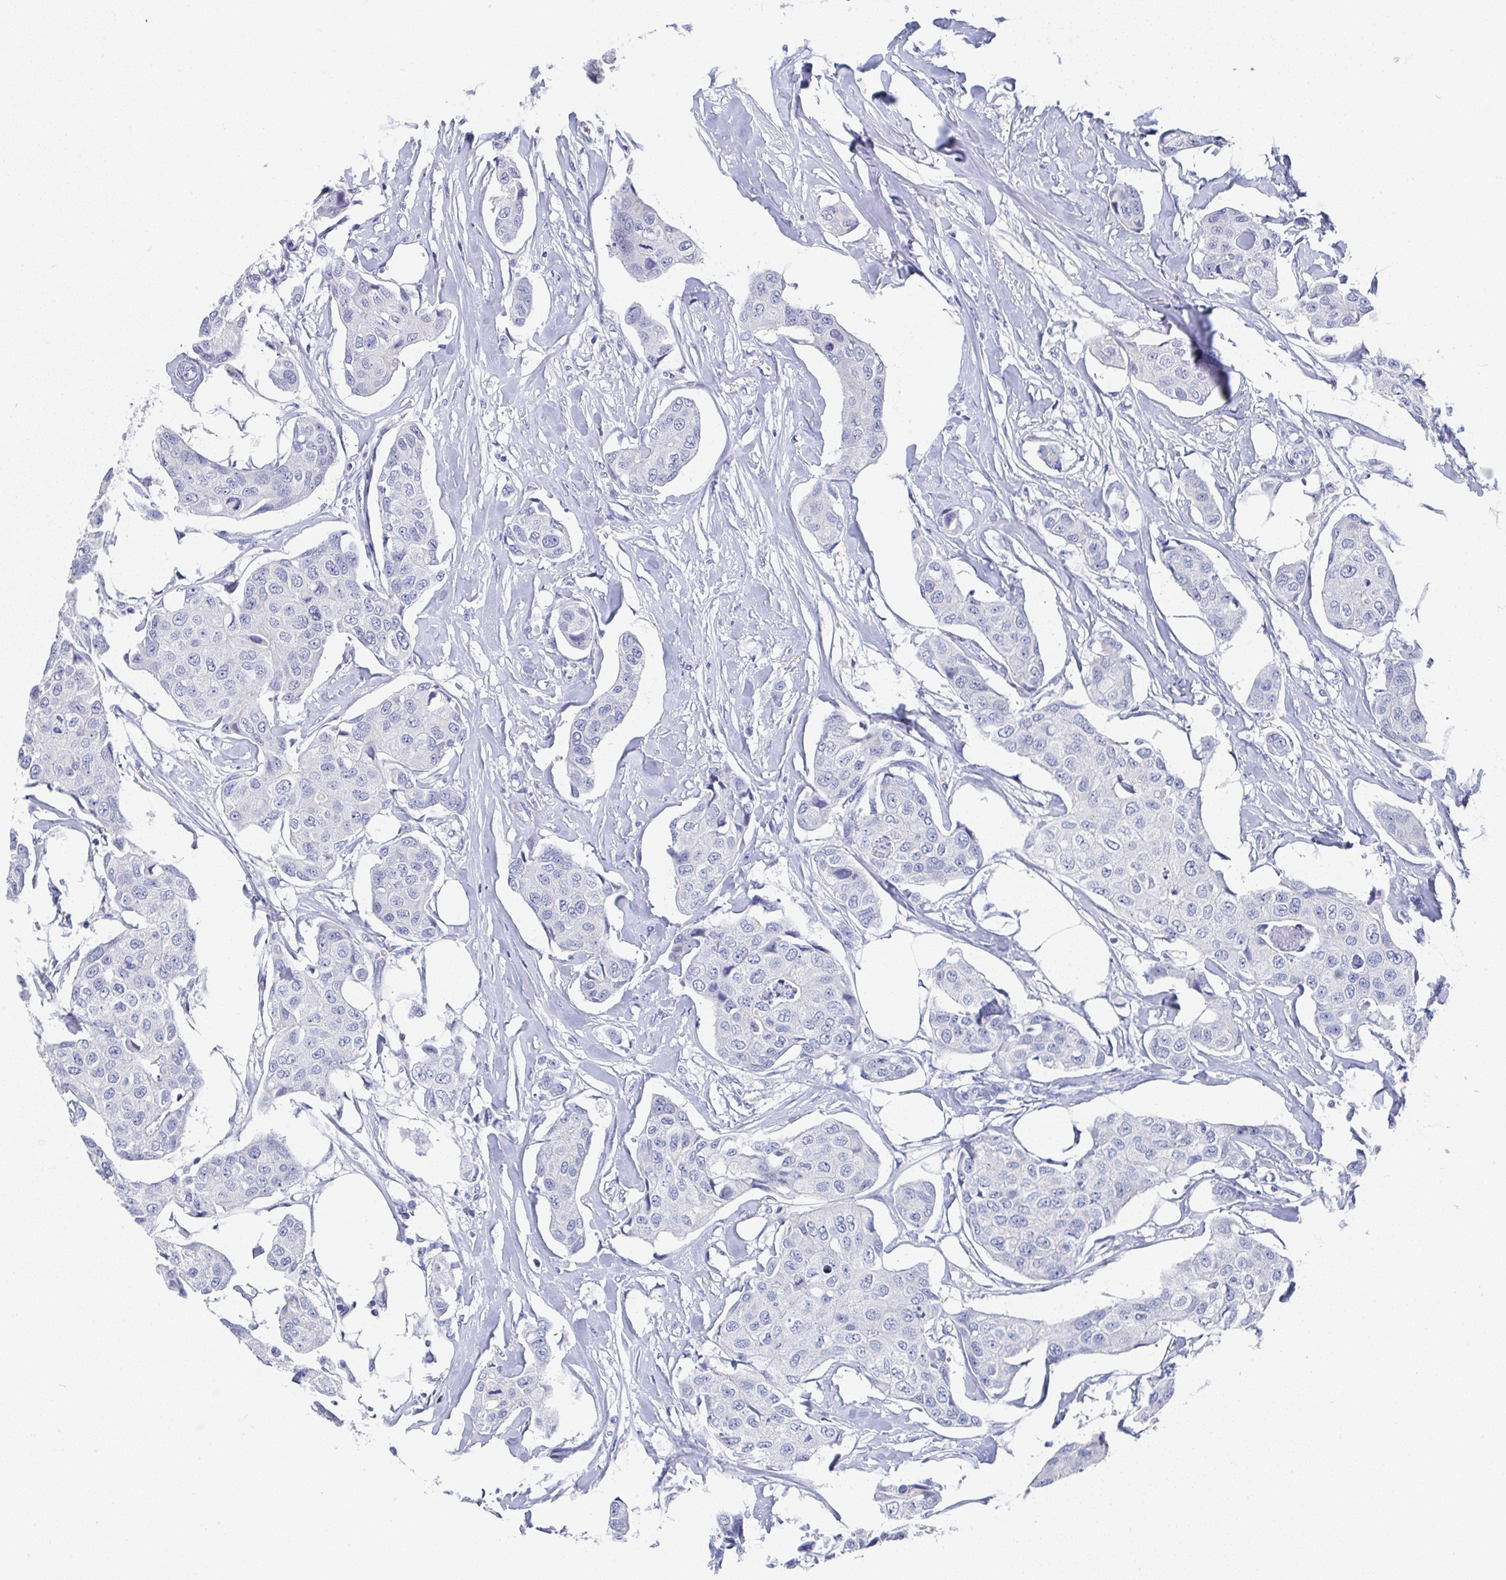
{"staining": {"intensity": "negative", "quantity": "none", "location": "none"}, "tissue": "breast cancer", "cell_type": "Tumor cells", "image_type": "cancer", "snomed": [{"axis": "morphology", "description": "Duct carcinoma"}, {"axis": "topography", "description": "Breast"}, {"axis": "topography", "description": "Lymph node"}], "caption": "The immunohistochemistry photomicrograph has no significant positivity in tumor cells of breast cancer (intraductal carcinoma) tissue.", "gene": "TNFRSF8", "patient": {"sex": "female", "age": 80}}